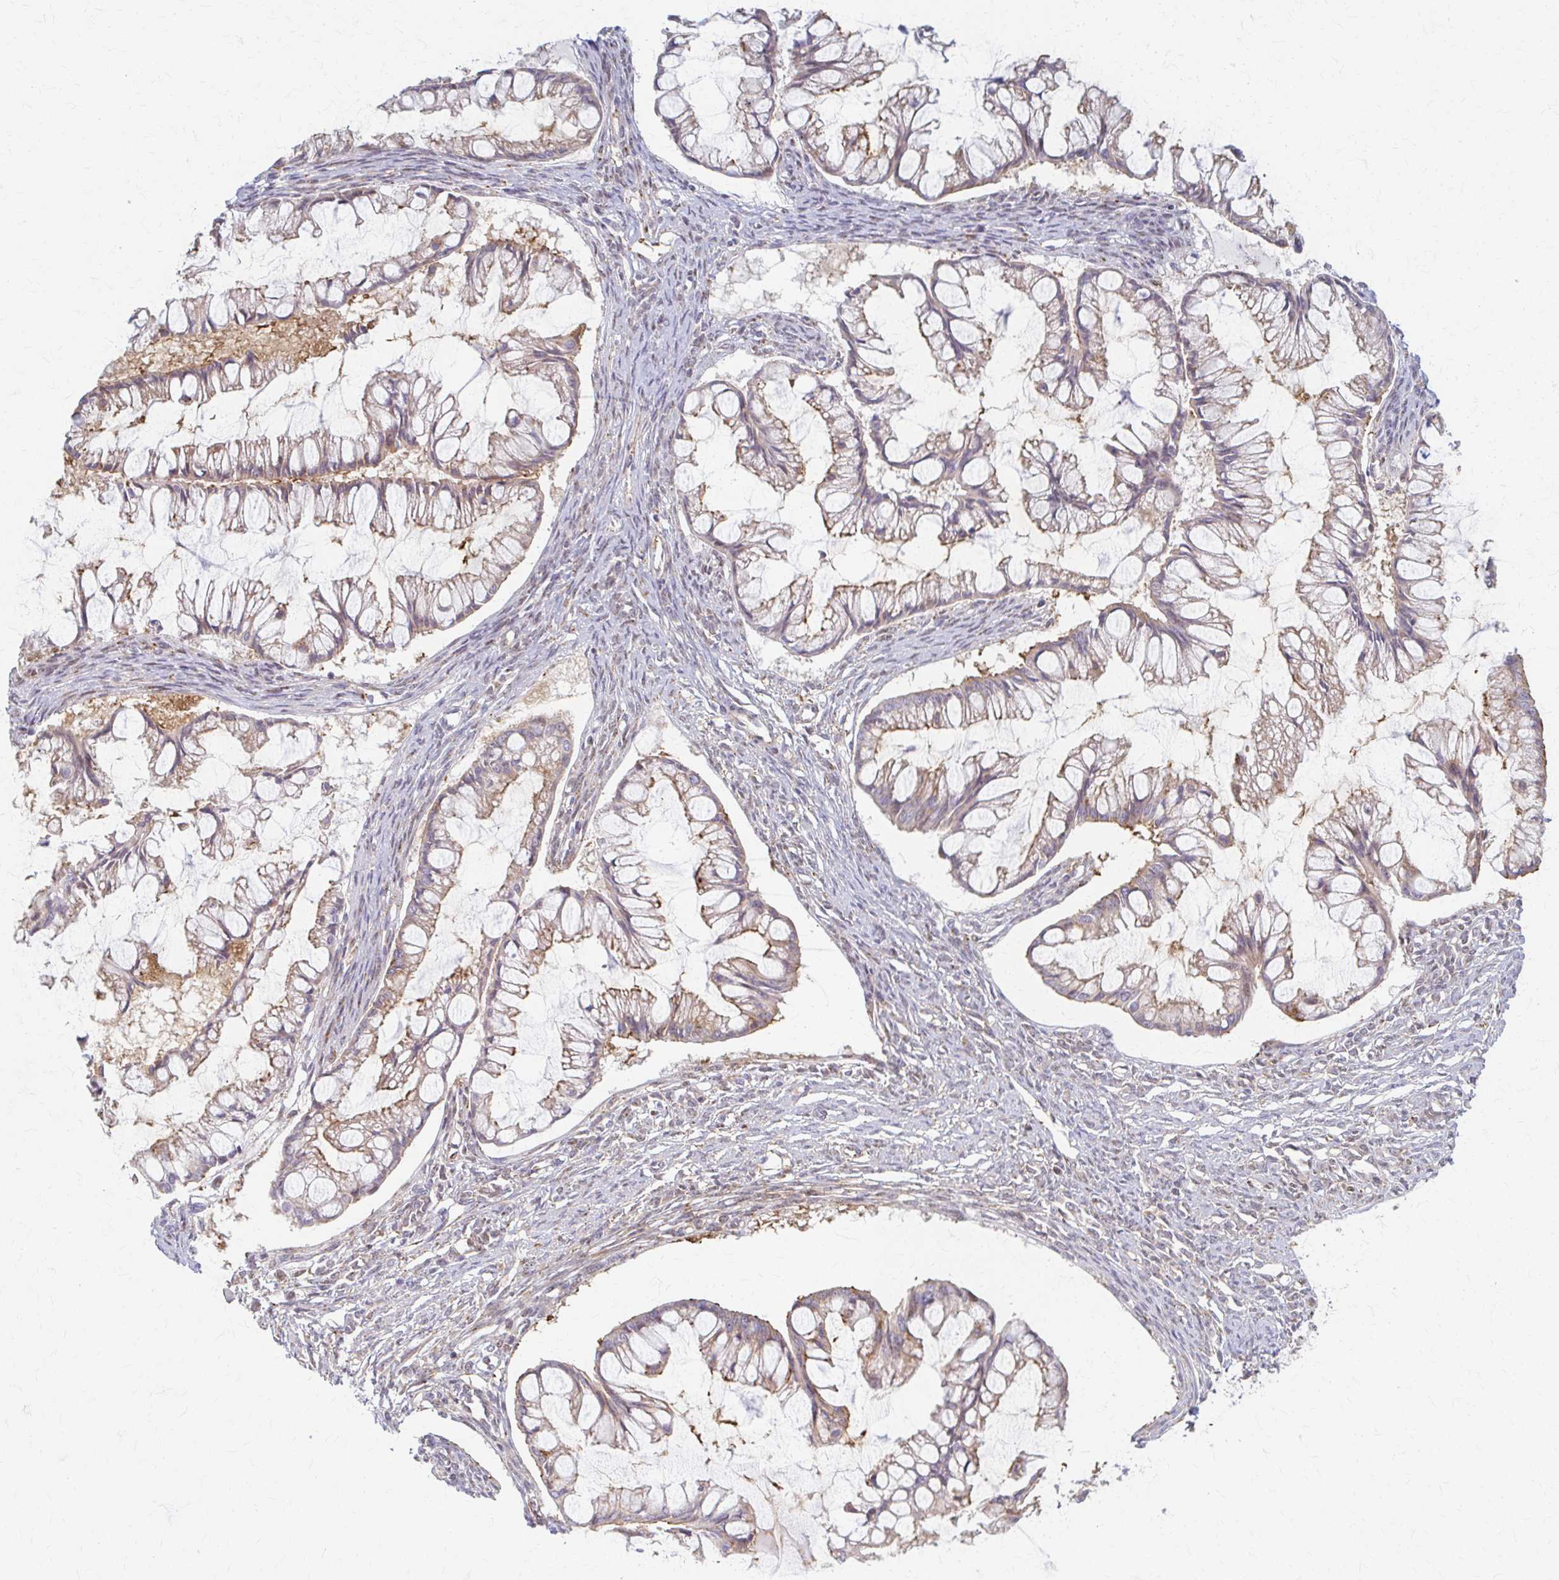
{"staining": {"intensity": "moderate", "quantity": ">75%", "location": "cytoplasmic/membranous"}, "tissue": "ovarian cancer", "cell_type": "Tumor cells", "image_type": "cancer", "snomed": [{"axis": "morphology", "description": "Cystadenocarcinoma, mucinous, NOS"}, {"axis": "topography", "description": "Ovary"}], "caption": "Protein expression analysis of human ovarian mucinous cystadenocarcinoma reveals moderate cytoplasmic/membranous expression in approximately >75% of tumor cells. (Brightfield microscopy of DAB IHC at high magnification).", "gene": "ARHGAP35", "patient": {"sex": "female", "age": 73}}